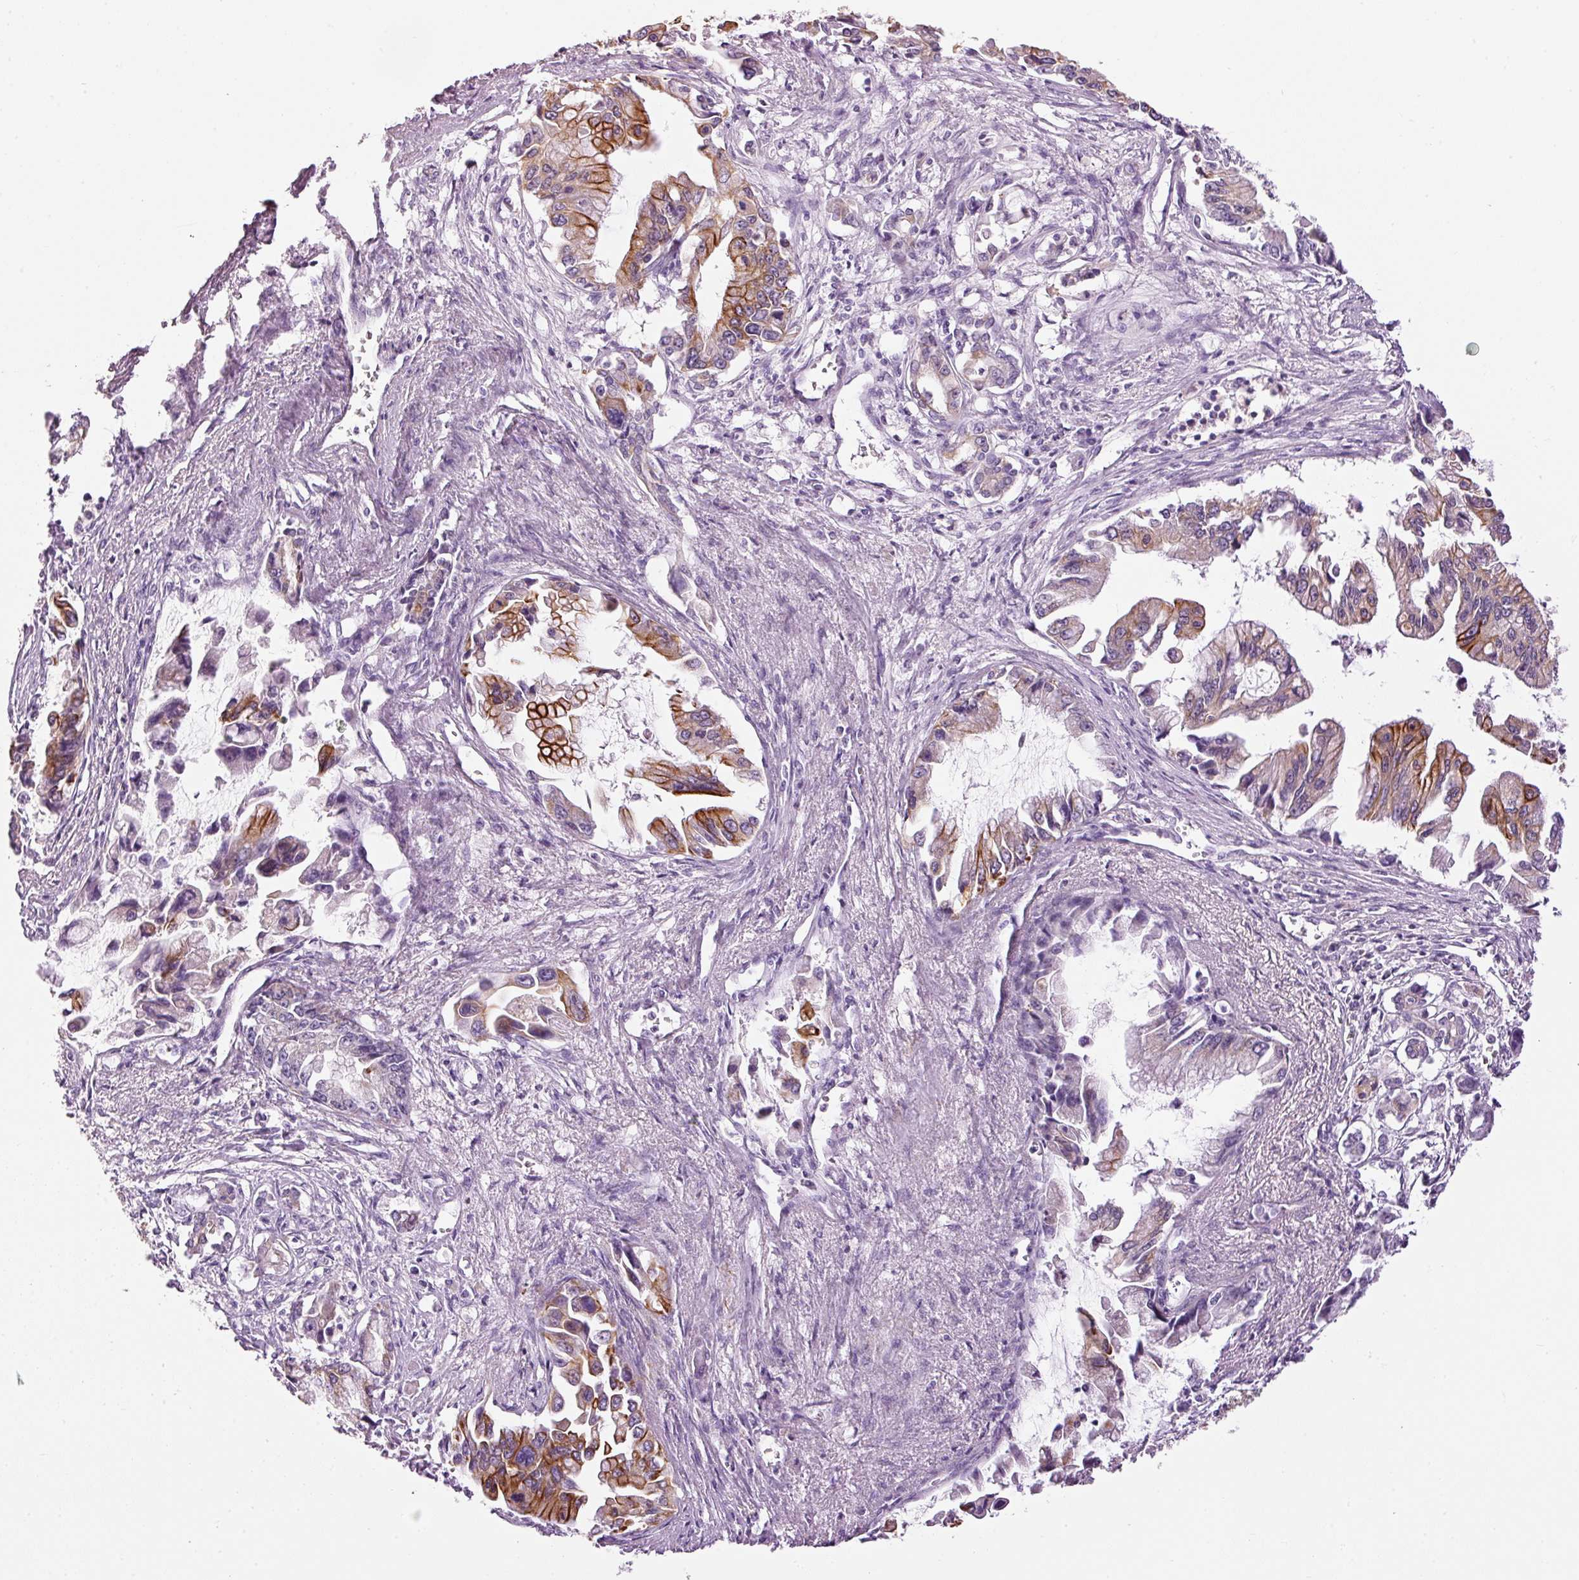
{"staining": {"intensity": "moderate", "quantity": "25%-75%", "location": "cytoplasmic/membranous"}, "tissue": "pancreatic cancer", "cell_type": "Tumor cells", "image_type": "cancer", "snomed": [{"axis": "morphology", "description": "Adenocarcinoma, NOS"}, {"axis": "topography", "description": "Pancreas"}], "caption": "Immunohistochemical staining of pancreatic adenocarcinoma reveals moderate cytoplasmic/membranous protein positivity in approximately 25%-75% of tumor cells.", "gene": "CARD16", "patient": {"sex": "male", "age": 84}}